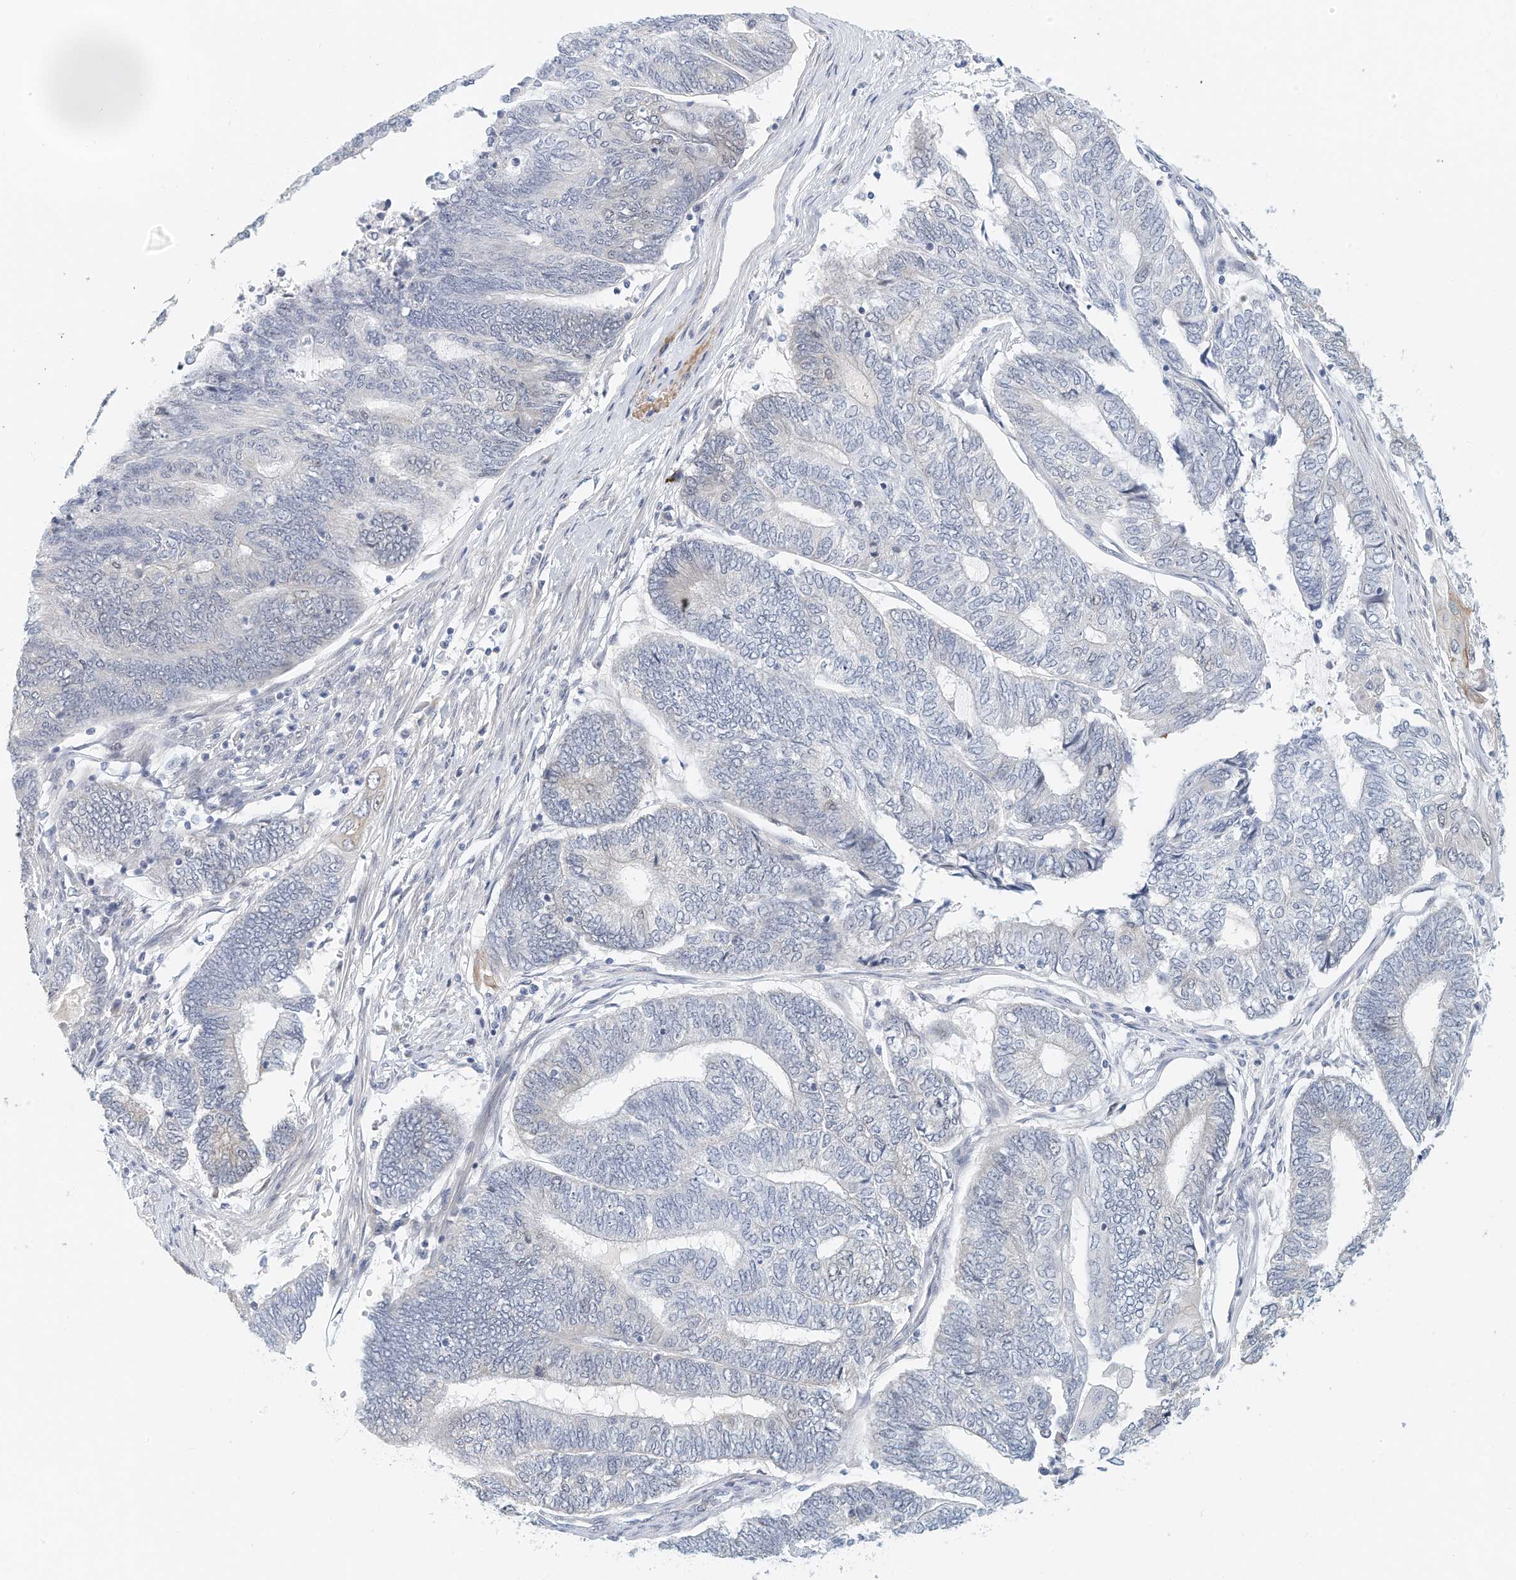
{"staining": {"intensity": "negative", "quantity": "none", "location": "none"}, "tissue": "endometrial cancer", "cell_type": "Tumor cells", "image_type": "cancer", "snomed": [{"axis": "morphology", "description": "Adenocarcinoma, NOS"}, {"axis": "topography", "description": "Uterus"}, {"axis": "topography", "description": "Endometrium"}], "caption": "DAB (3,3'-diaminobenzidine) immunohistochemical staining of human endometrial adenocarcinoma exhibits no significant expression in tumor cells. (Stains: DAB immunohistochemistry with hematoxylin counter stain, Microscopy: brightfield microscopy at high magnification).", "gene": "ARHGAP28", "patient": {"sex": "female", "age": 70}}